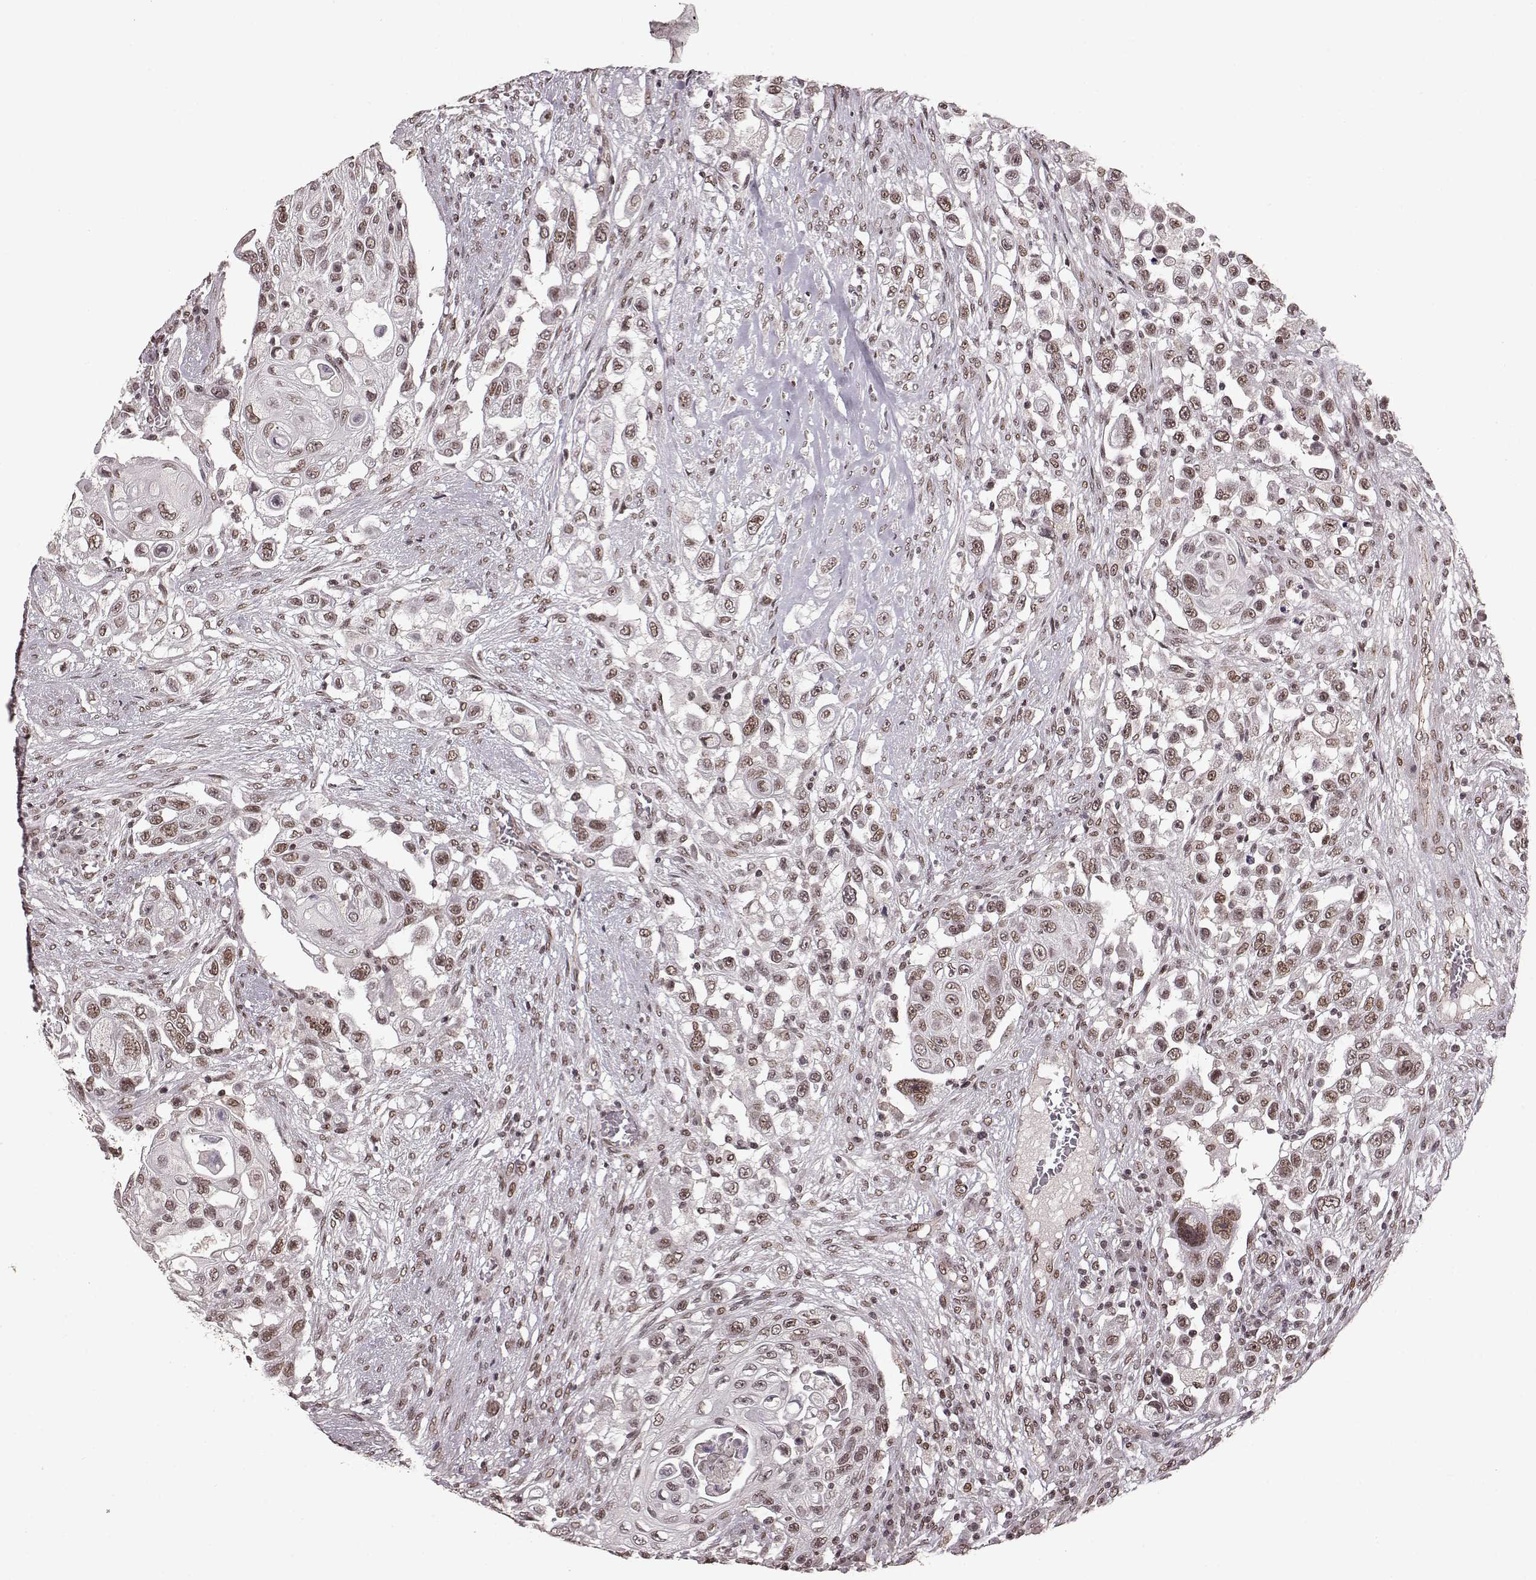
{"staining": {"intensity": "weak", "quantity": ">75%", "location": "nuclear"}, "tissue": "urothelial cancer", "cell_type": "Tumor cells", "image_type": "cancer", "snomed": [{"axis": "morphology", "description": "Urothelial carcinoma, High grade"}, {"axis": "topography", "description": "Urinary bladder"}], "caption": "Brown immunohistochemical staining in human urothelial cancer displays weak nuclear staining in approximately >75% of tumor cells.", "gene": "RRAGD", "patient": {"sex": "female", "age": 56}}